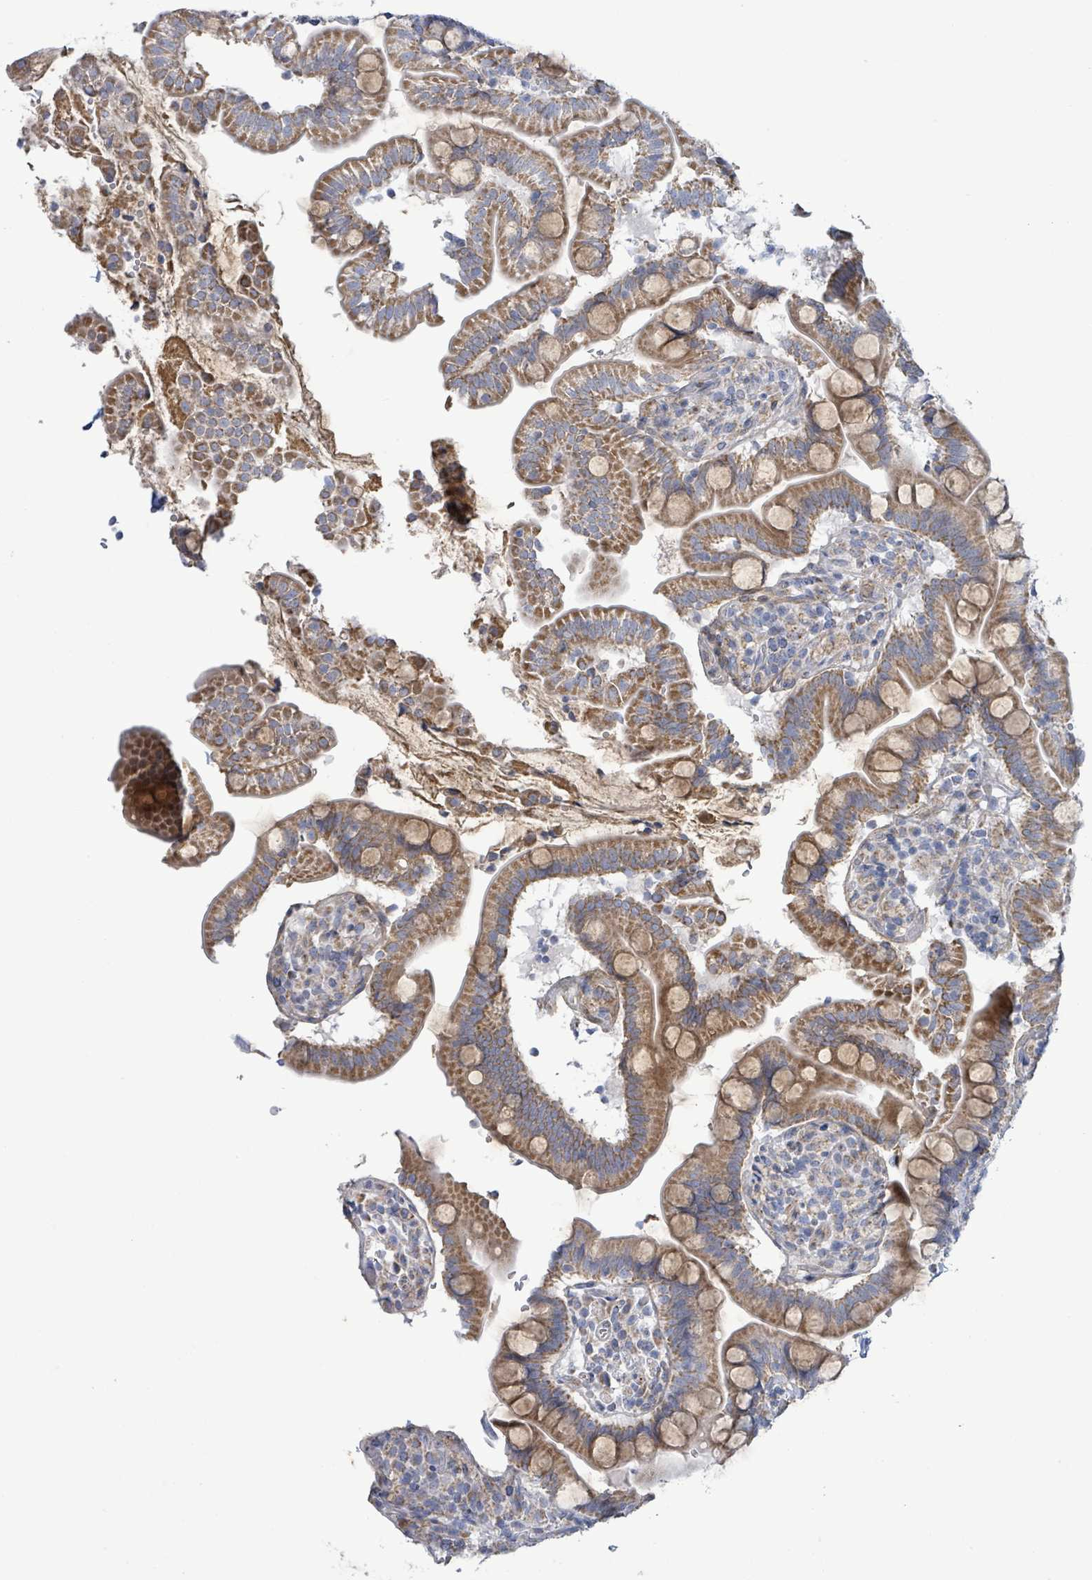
{"staining": {"intensity": "strong", "quantity": ">75%", "location": "cytoplasmic/membranous"}, "tissue": "small intestine", "cell_type": "Glandular cells", "image_type": "normal", "snomed": [{"axis": "morphology", "description": "Normal tissue, NOS"}, {"axis": "topography", "description": "Small intestine"}], "caption": "Small intestine stained with DAB (3,3'-diaminobenzidine) immunohistochemistry shows high levels of strong cytoplasmic/membranous staining in approximately >75% of glandular cells.", "gene": "ALG12", "patient": {"sex": "female", "age": 64}}